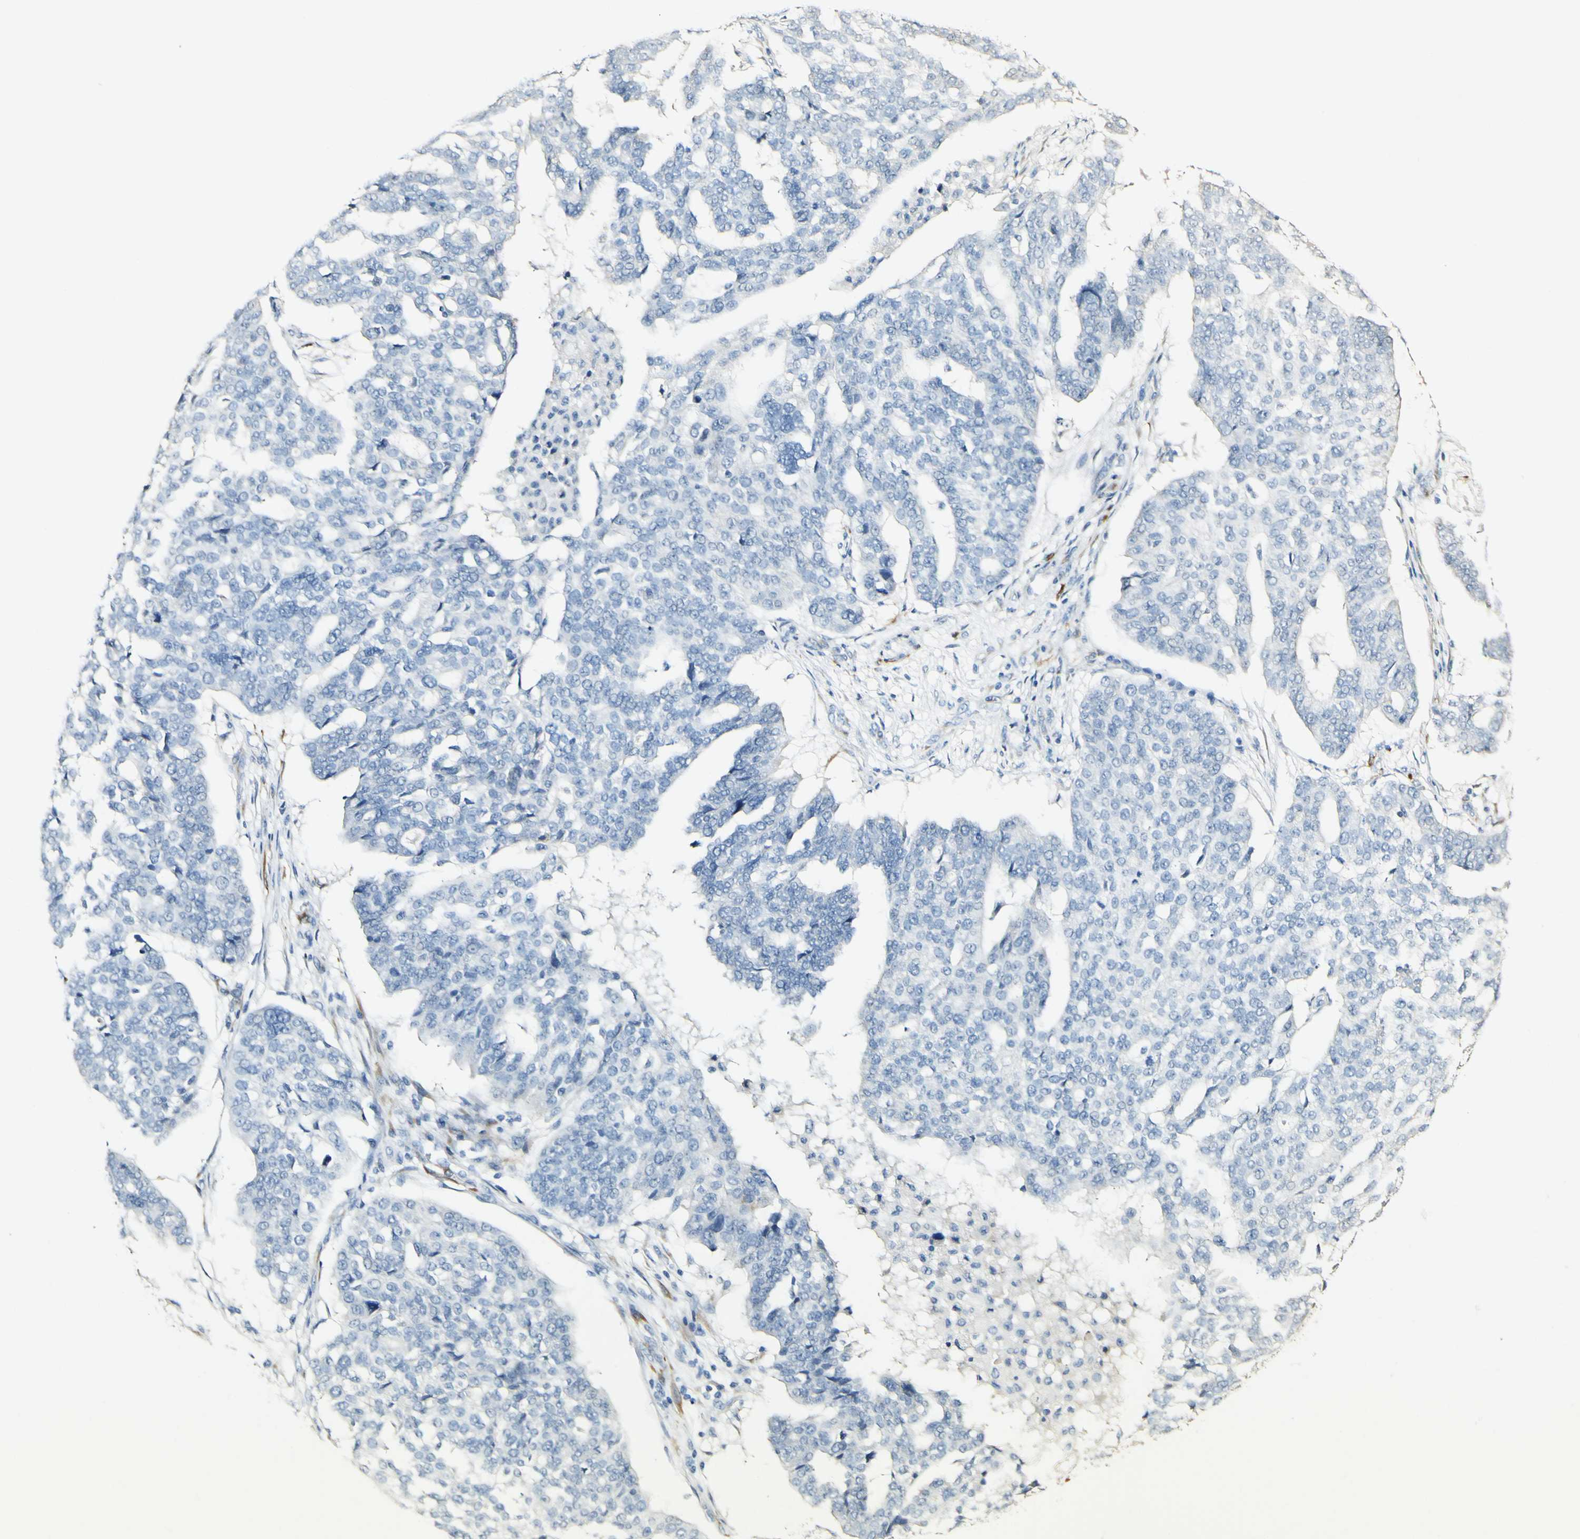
{"staining": {"intensity": "negative", "quantity": "none", "location": "none"}, "tissue": "ovarian cancer", "cell_type": "Tumor cells", "image_type": "cancer", "snomed": [{"axis": "morphology", "description": "Cystadenocarcinoma, serous, NOS"}, {"axis": "topography", "description": "Ovary"}], "caption": "Micrograph shows no protein positivity in tumor cells of ovarian serous cystadenocarcinoma tissue.", "gene": "FMO3", "patient": {"sex": "female", "age": 59}}